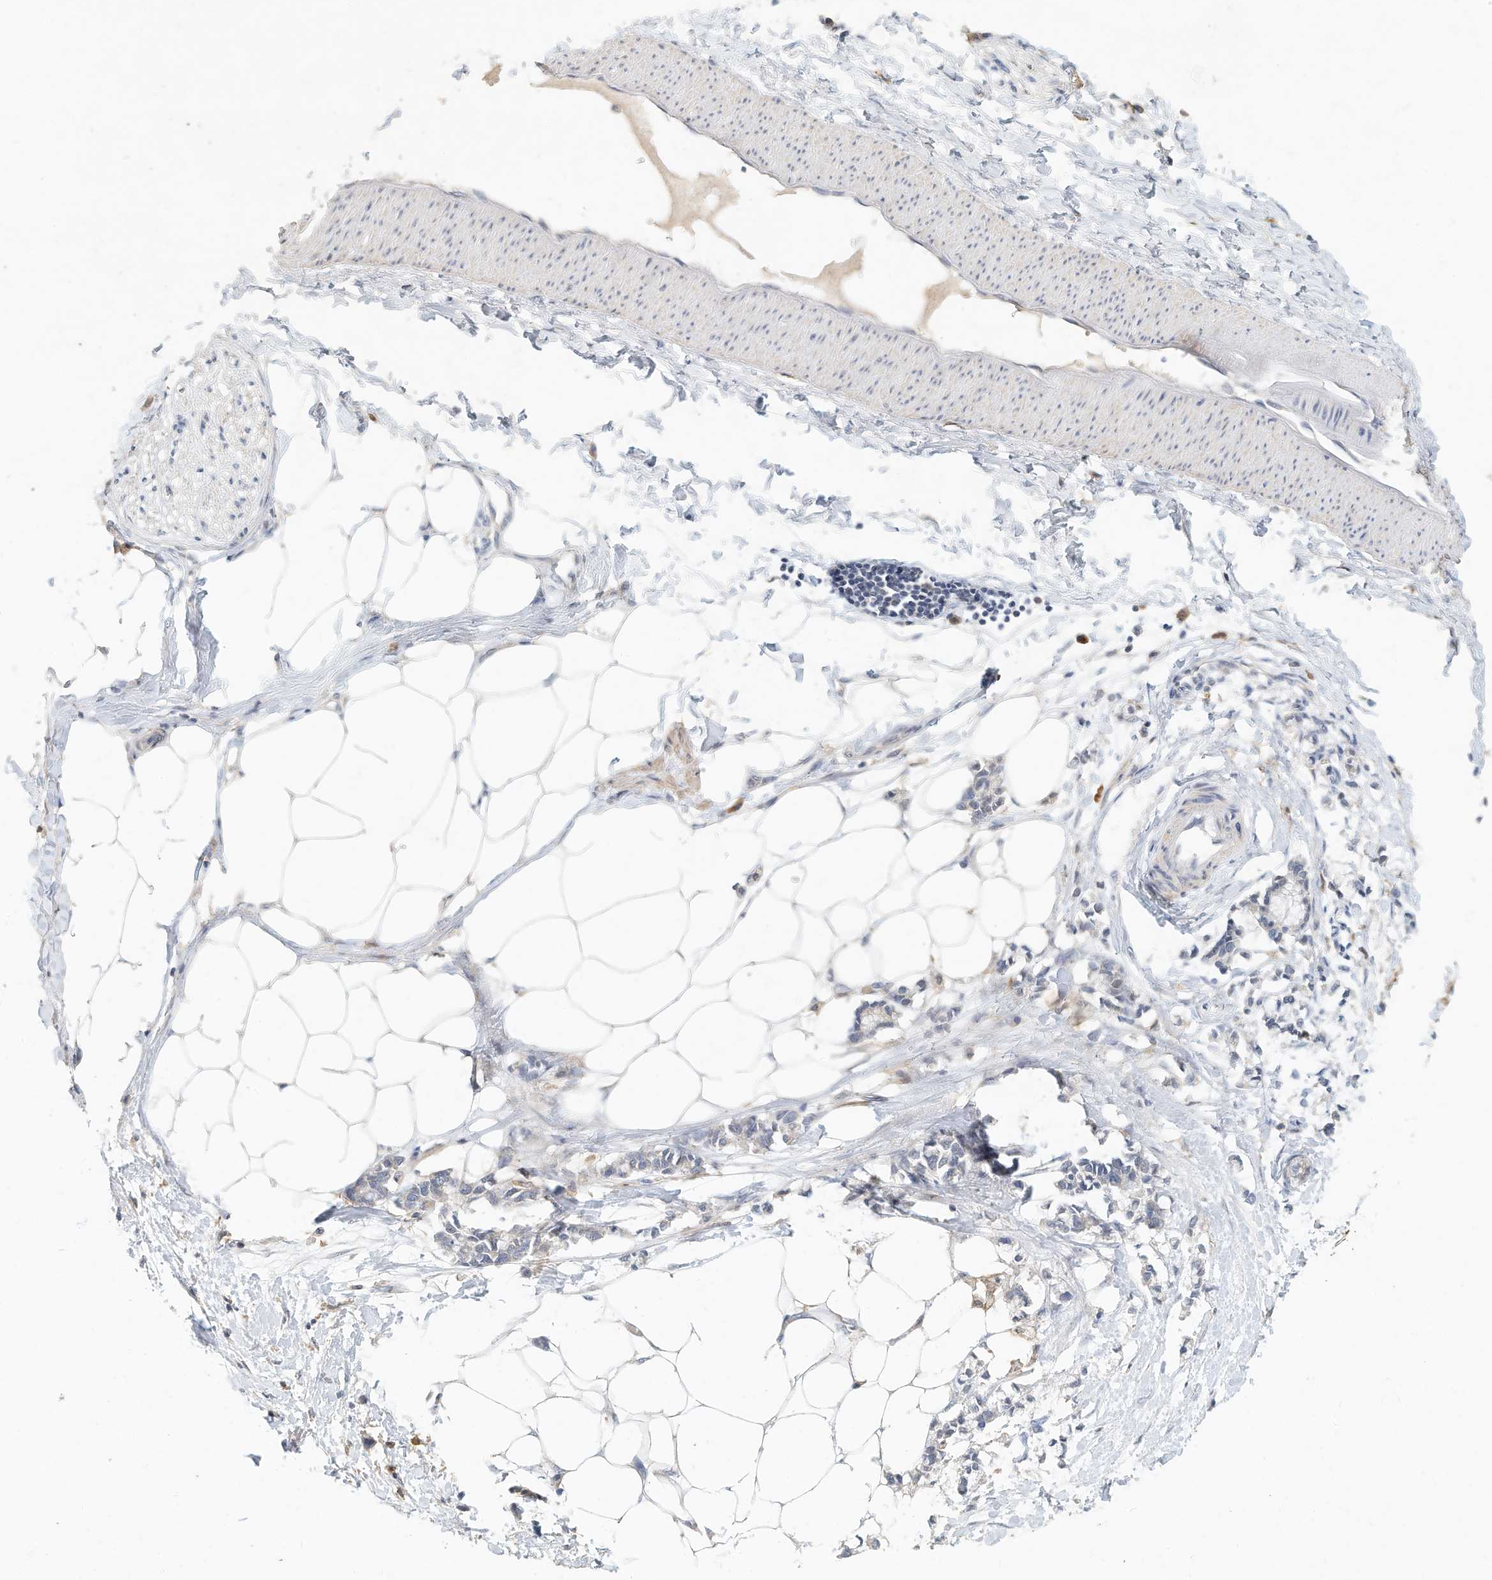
{"staining": {"intensity": "negative", "quantity": "none", "location": "none"}, "tissue": "adipose tissue", "cell_type": "Adipocytes", "image_type": "normal", "snomed": [{"axis": "morphology", "description": "Normal tissue, NOS"}, {"axis": "morphology", "description": "Adenocarcinoma, NOS"}, {"axis": "topography", "description": "Colon"}, {"axis": "topography", "description": "Peripheral nerve tissue"}], "caption": "There is no significant staining in adipocytes of adipose tissue. (Stains: DAB immunohistochemistry (IHC) with hematoxylin counter stain, Microscopy: brightfield microscopy at high magnification).", "gene": "MICAL1", "patient": {"sex": "male", "age": 14}}